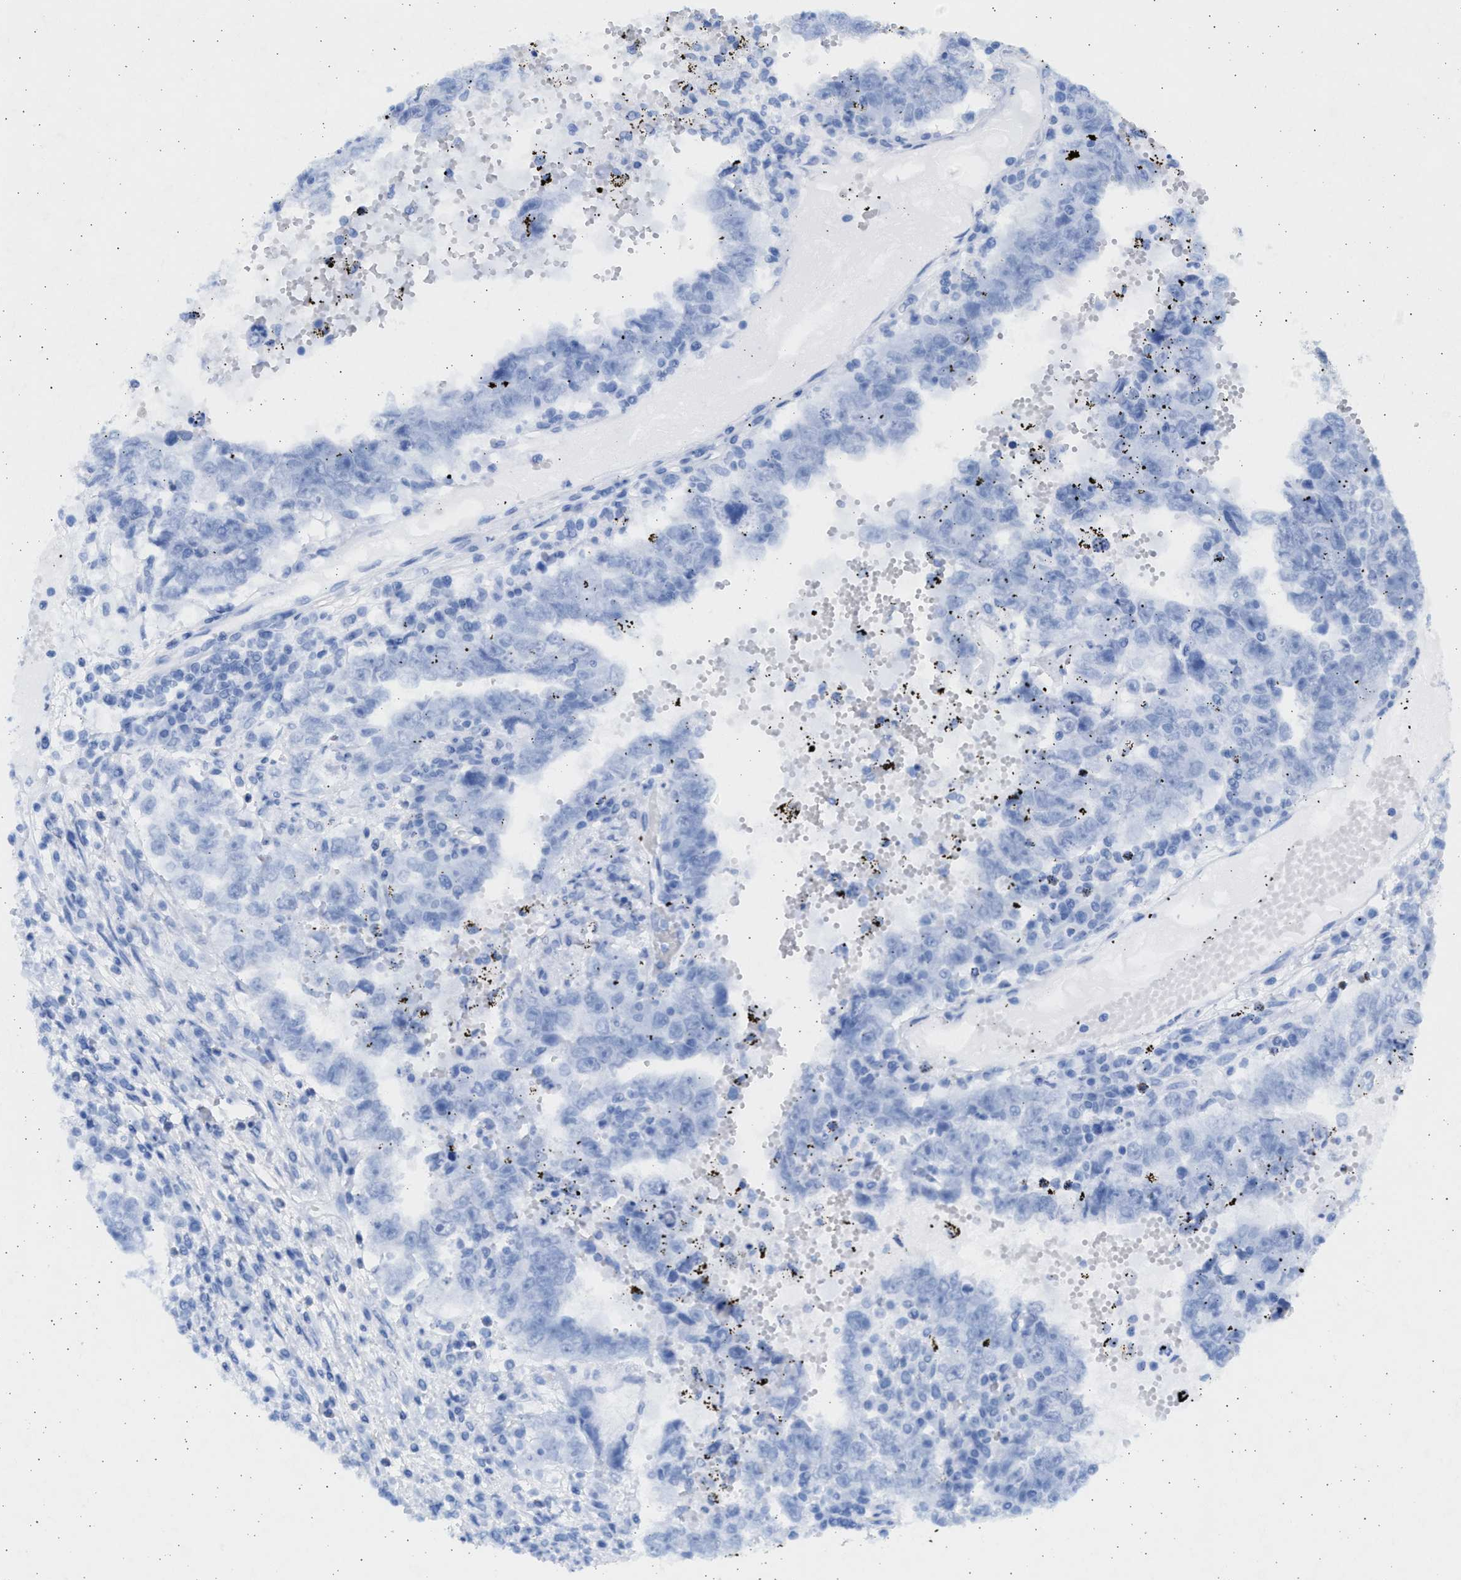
{"staining": {"intensity": "negative", "quantity": "none", "location": "none"}, "tissue": "testis cancer", "cell_type": "Tumor cells", "image_type": "cancer", "snomed": [{"axis": "morphology", "description": "Carcinoma, Embryonal, NOS"}, {"axis": "topography", "description": "Testis"}], "caption": "An immunohistochemistry image of embryonal carcinoma (testis) is shown. There is no staining in tumor cells of embryonal carcinoma (testis).", "gene": "NBR1", "patient": {"sex": "male", "age": 26}}